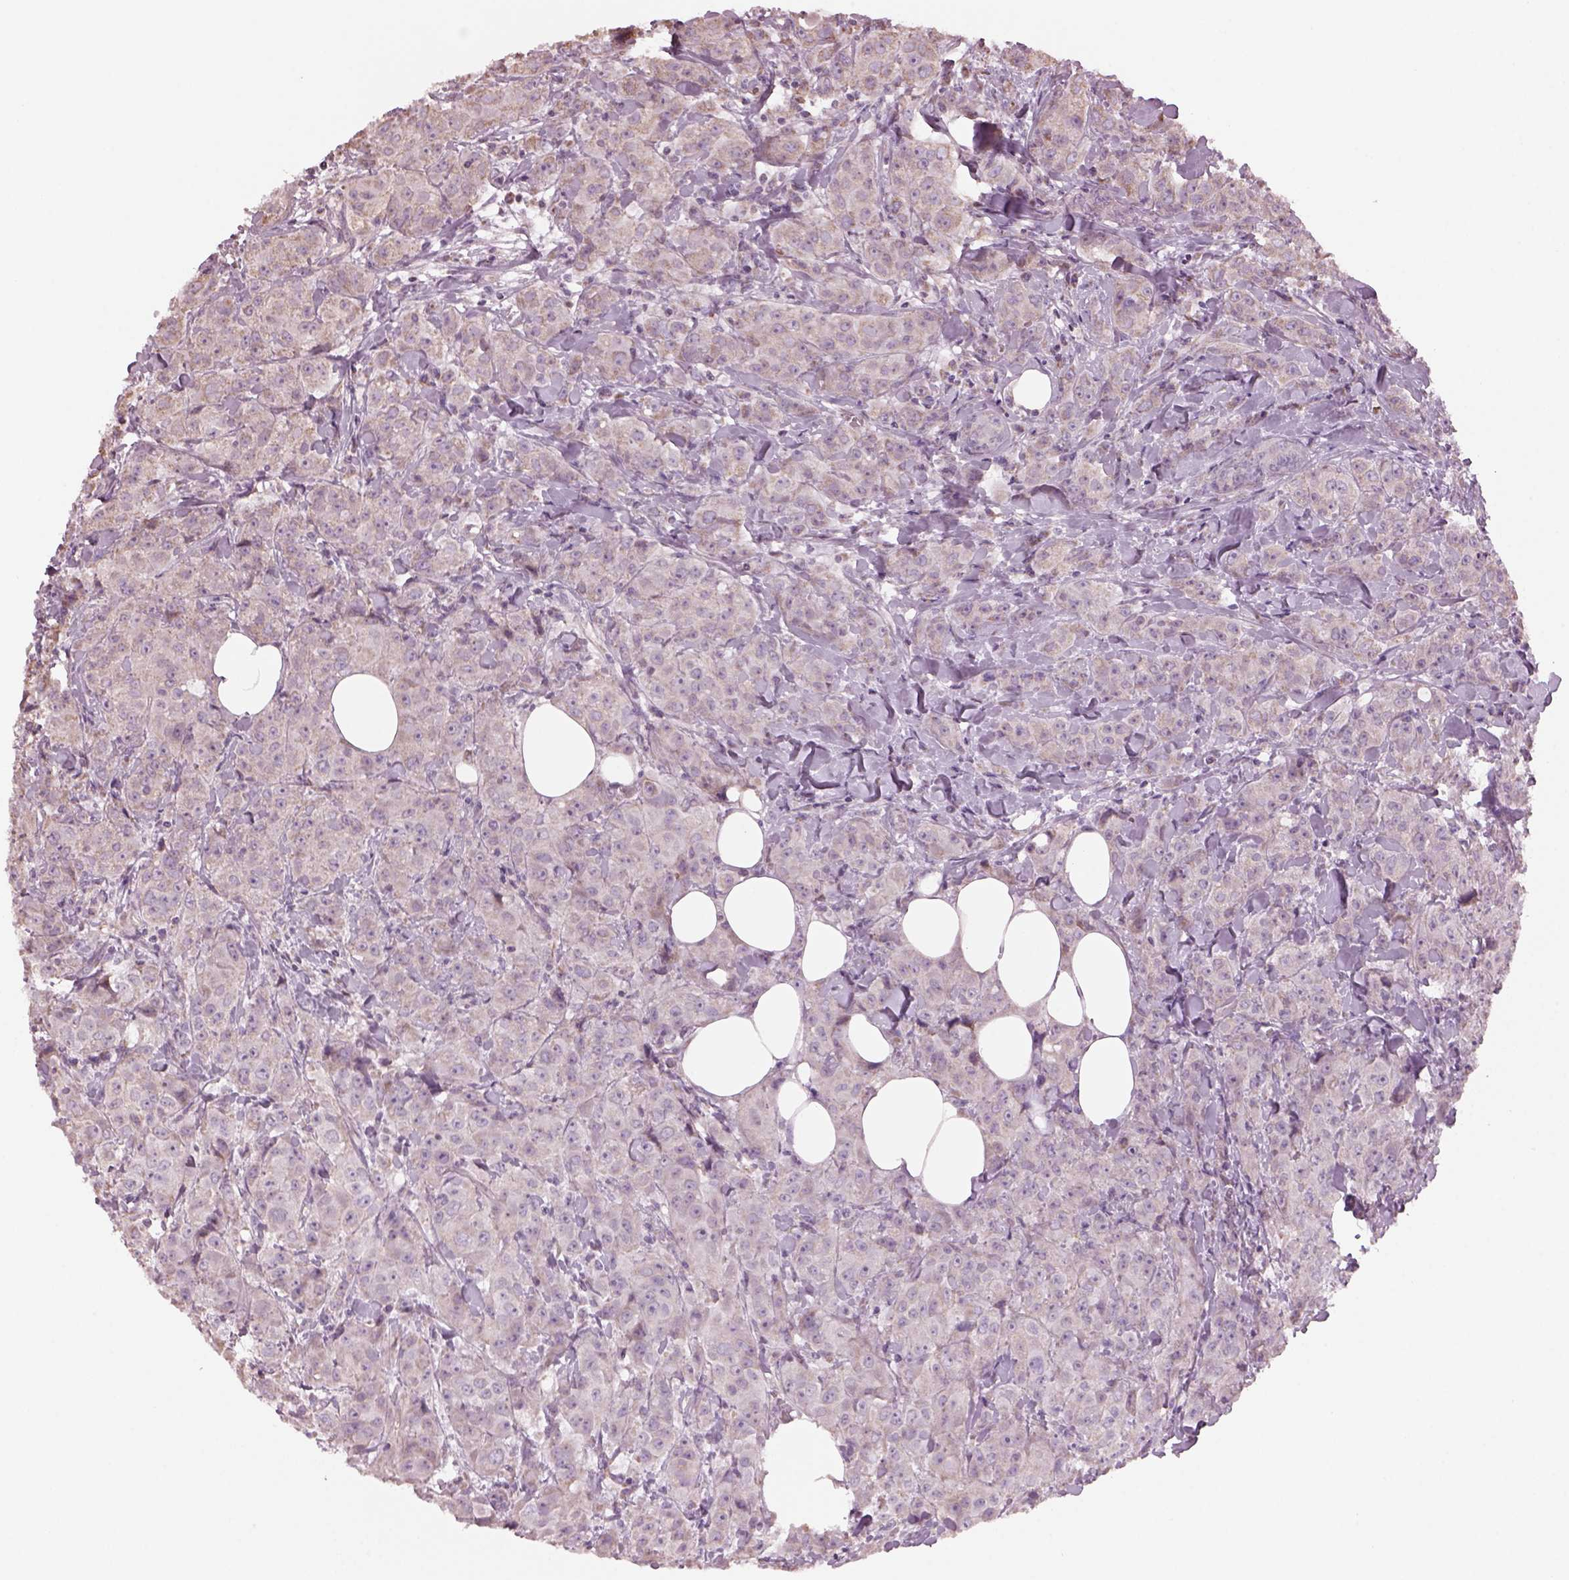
{"staining": {"intensity": "weak", "quantity": "<25%", "location": "cytoplasmic/membranous"}, "tissue": "breast cancer", "cell_type": "Tumor cells", "image_type": "cancer", "snomed": [{"axis": "morphology", "description": "Duct carcinoma"}, {"axis": "topography", "description": "Breast"}], "caption": "Immunohistochemistry (IHC) photomicrograph of neoplastic tissue: human breast intraductal carcinoma stained with DAB (3,3'-diaminobenzidine) shows no significant protein expression in tumor cells. (Stains: DAB (3,3'-diaminobenzidine) IHC with hematoxylin counter stain, Microscopy: brightfield microscopy at high magnification).", "gene": "SPATA7", "patient": {"sex": "female", "age": 43}}